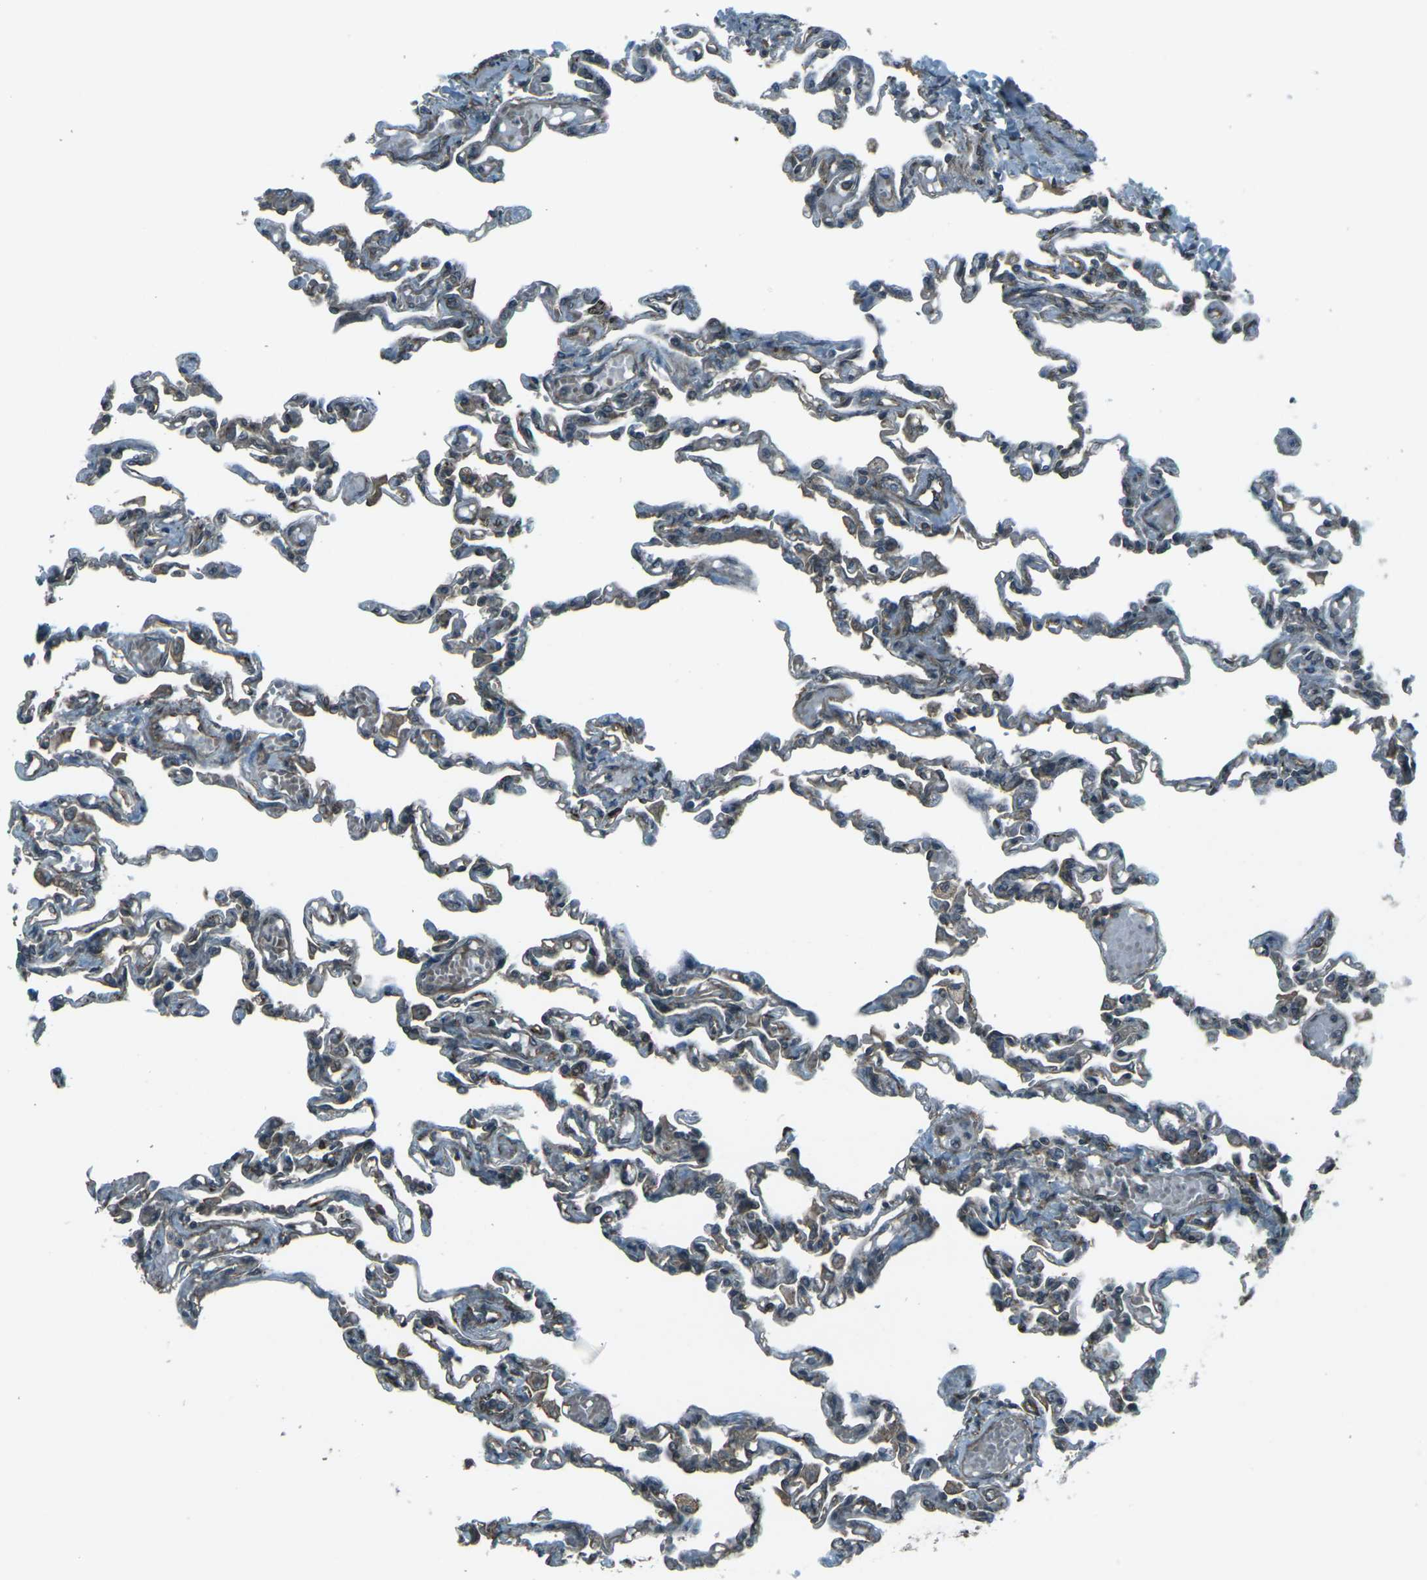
{"staining": {"intensity": "moderate", "quantity": "25%-75%", "location": "cytoplasmic/membranous"}, "tissue": "lung", "cell_type": "Alveolar cells", "image_type": "normal", "snomed": [{"axis": "morphology", "description": "Normal tissue, NOS"}, {"axis": "topography", "description": "Lung"}], "caption": "Protein expression analysis of normal lung shows moderate cytoplasmic/membranous positivity in about 25%-75% of alveolar cells.", "gene": "LSMEM1", "patient": {"sex": "male", "age": 21}}